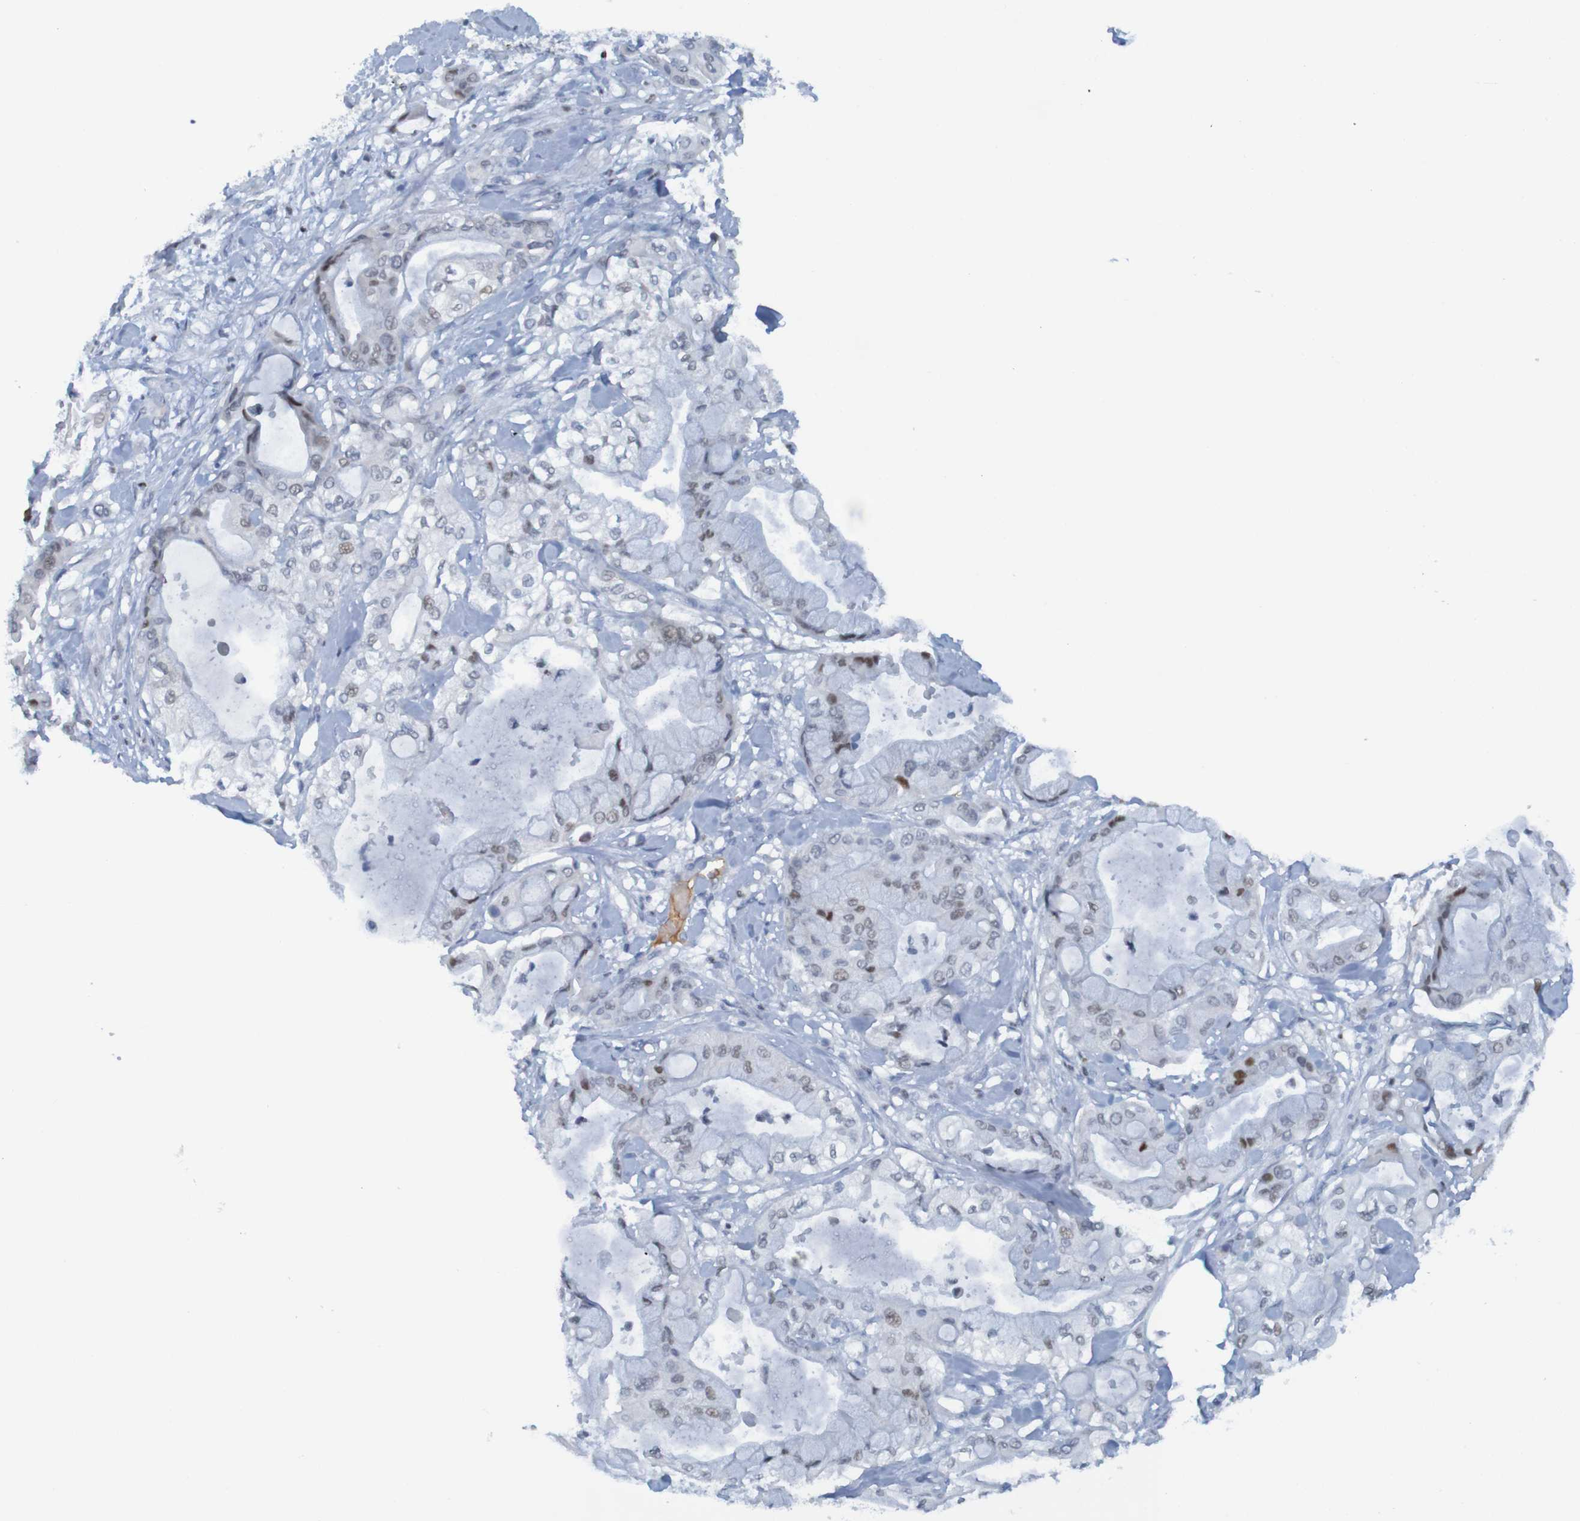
{"staining": {"intensity": "negative", "quantity": "none", "location": "none"}, "tissue": "pancreatic cancer", "cell_type": "Tumor cells", "image_type": "cancer", "snomed": [{"axis": "morphology", "description": "Adenocarcinoma, NOS"}, {"axis": "morphology", "description": "Adenocarcinoma, metastatic, NOS"}, {"axis": "topography", "description": "Lymph node"}, {"axis": "topography", "description": "Pancreas"}, {"axis": "topography", "description": "Duodenum"}], "caption": "Immunohistochemistry image of human metastatic adenocarcinoma (pancreatic) stained for a protein (brown), which reveals no positivity in tumor cells.", "gene": "USP36", "patient": {"sex": "female", "age": 64}}